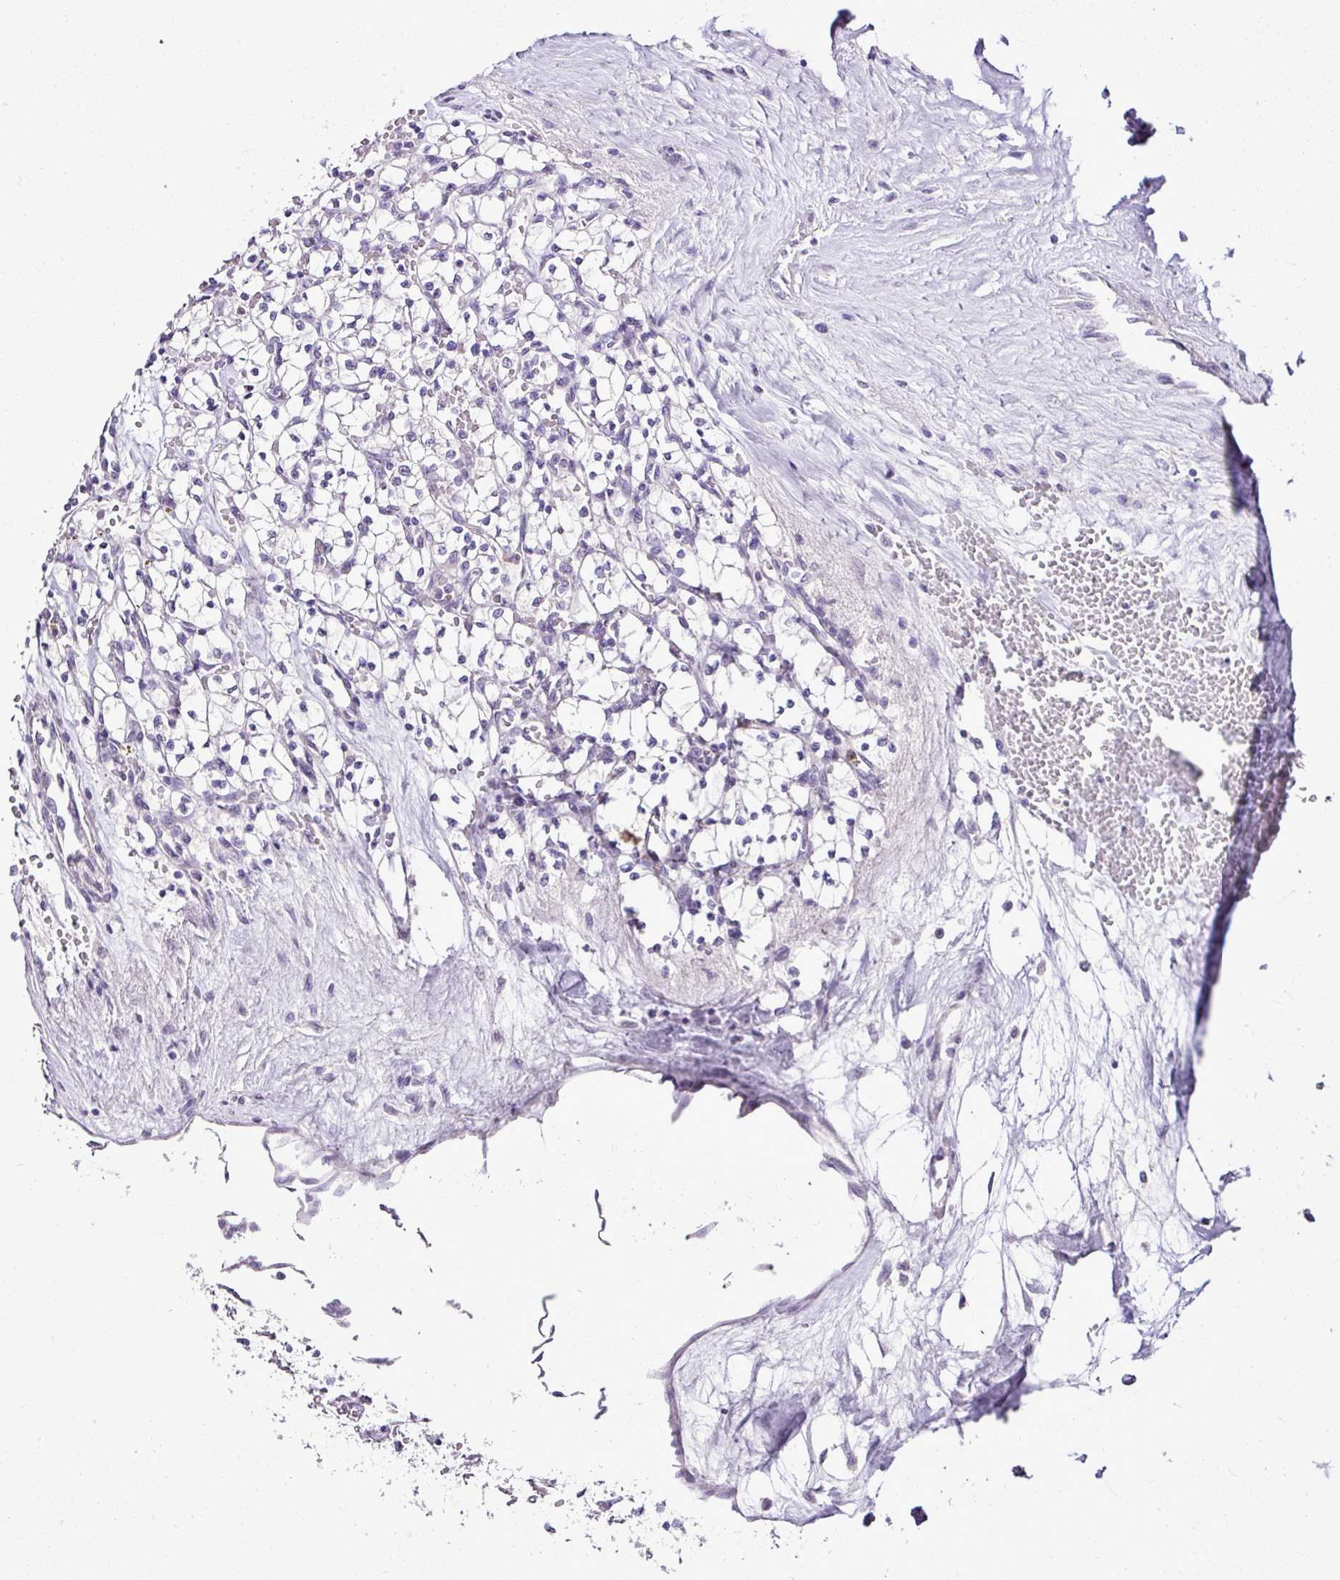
{"staining": {"intensity": "negative", "quantity": "none", "location": "none"}, "tissue": "renal cancer", "cell_type": "Tumor cells", "image_type": "cancer", "snomed": [{"axis": "morphology", "description": "Adenocarcinoma, NOS"}, {"axis": "topography", "description": "Kidney"}], "caption": "Immunohistochemical staining of human renal cancer shows no significant positivity in tumor cells.", "gene": "ESR1", "patient": {"sex": "female", "age": 64}}